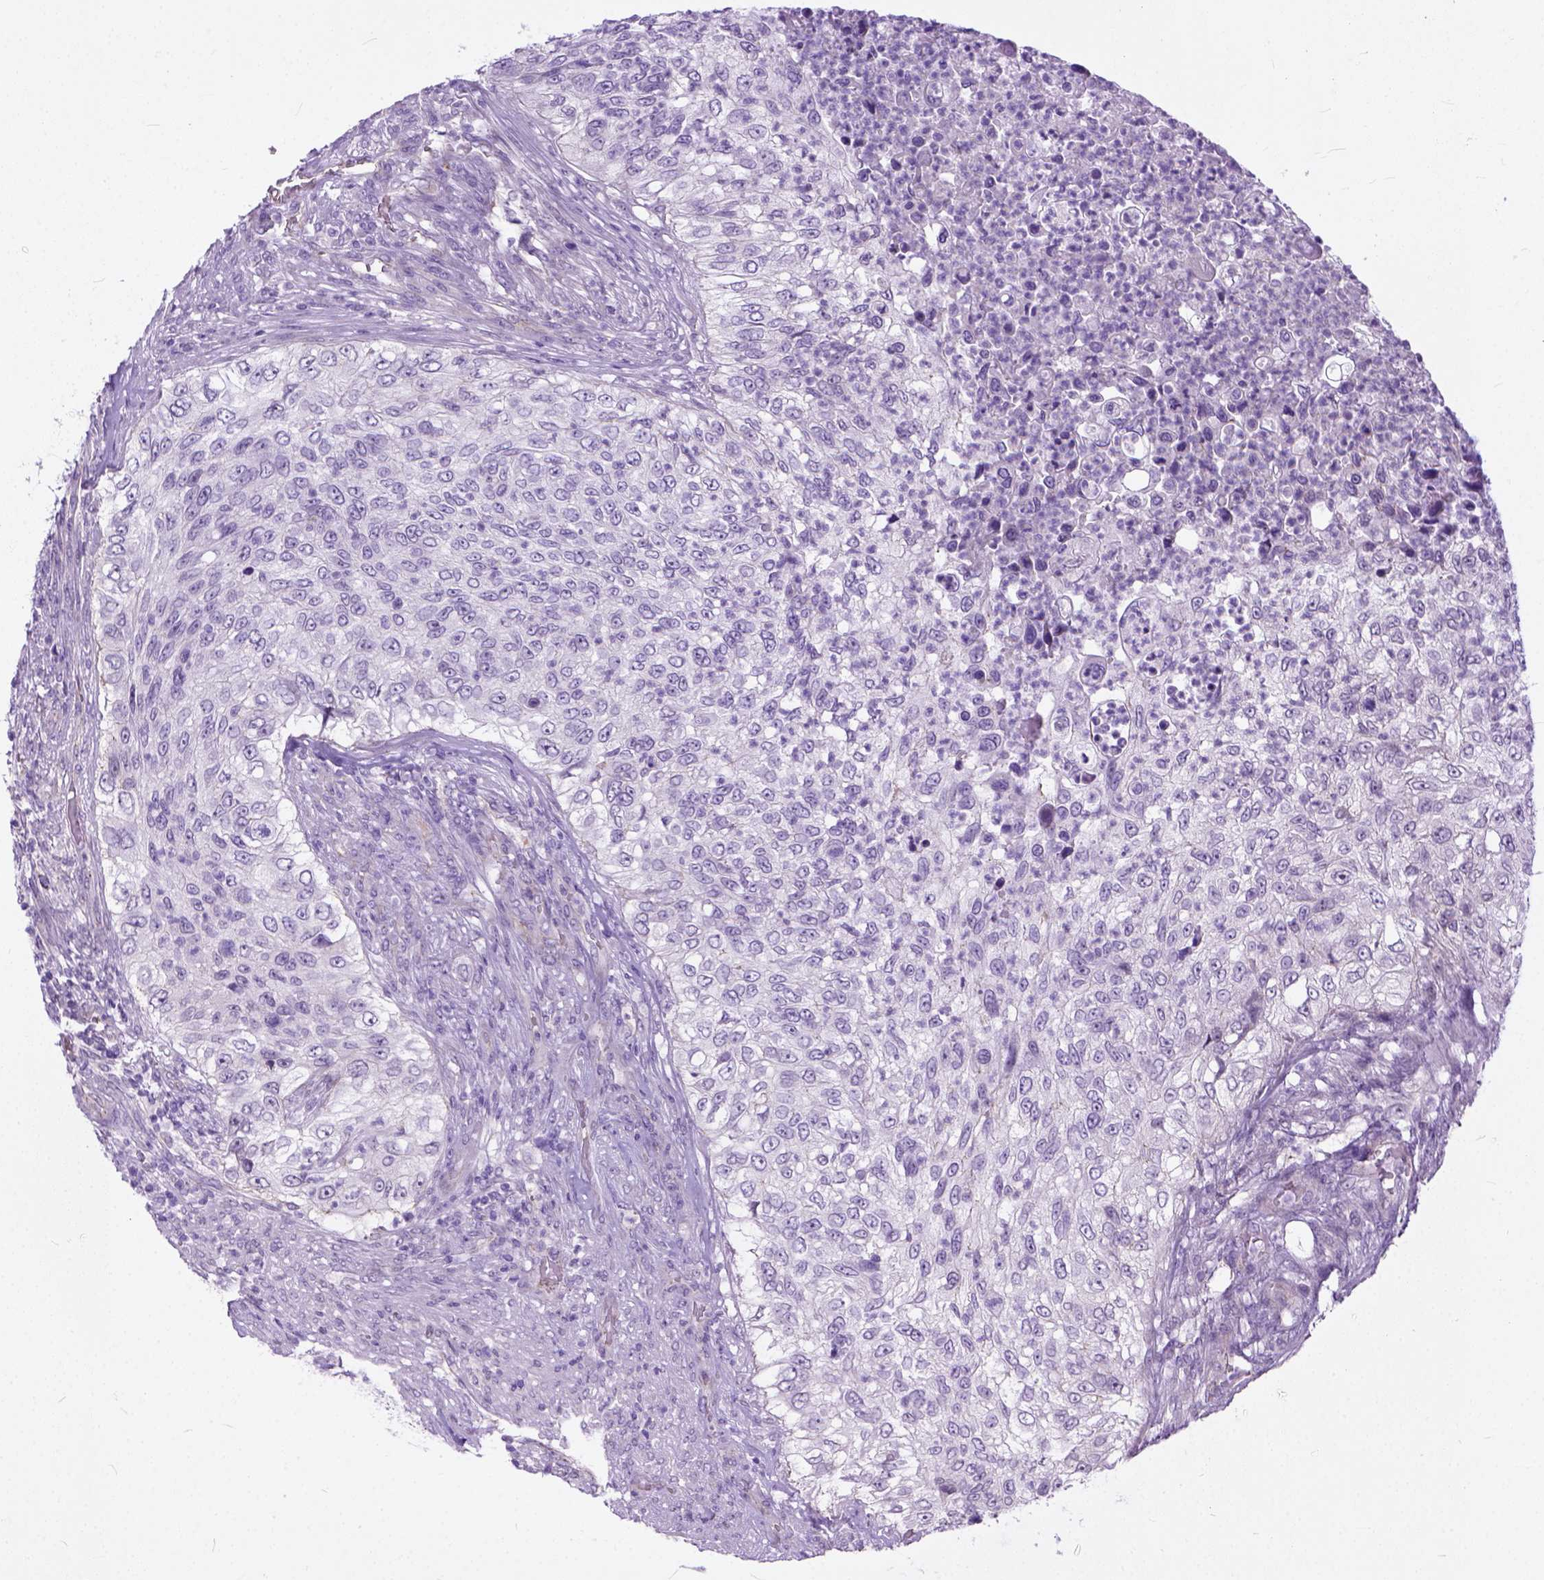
{"staining": {"intensity": "negative", "quantity": "none", "location": "none"}, "tissue": "urothelial cancer", "cell_type": "Tumor cells", "image_type": "cancer", "snomed": [{"axis": "morphology", "description": "Urothelial carcinoma, High grade"}, {"axis": "topography", "description": "Urinary bladder"}], "caption": "The IHC histopathology image has no significant expression in tumor cells of urothelial carcinoma (high-grade) tissue. (DAB IHC with hematoxylin counter stain).", "gene": "ADGRF1", "patient": {"sex": "female", "age": 60}}